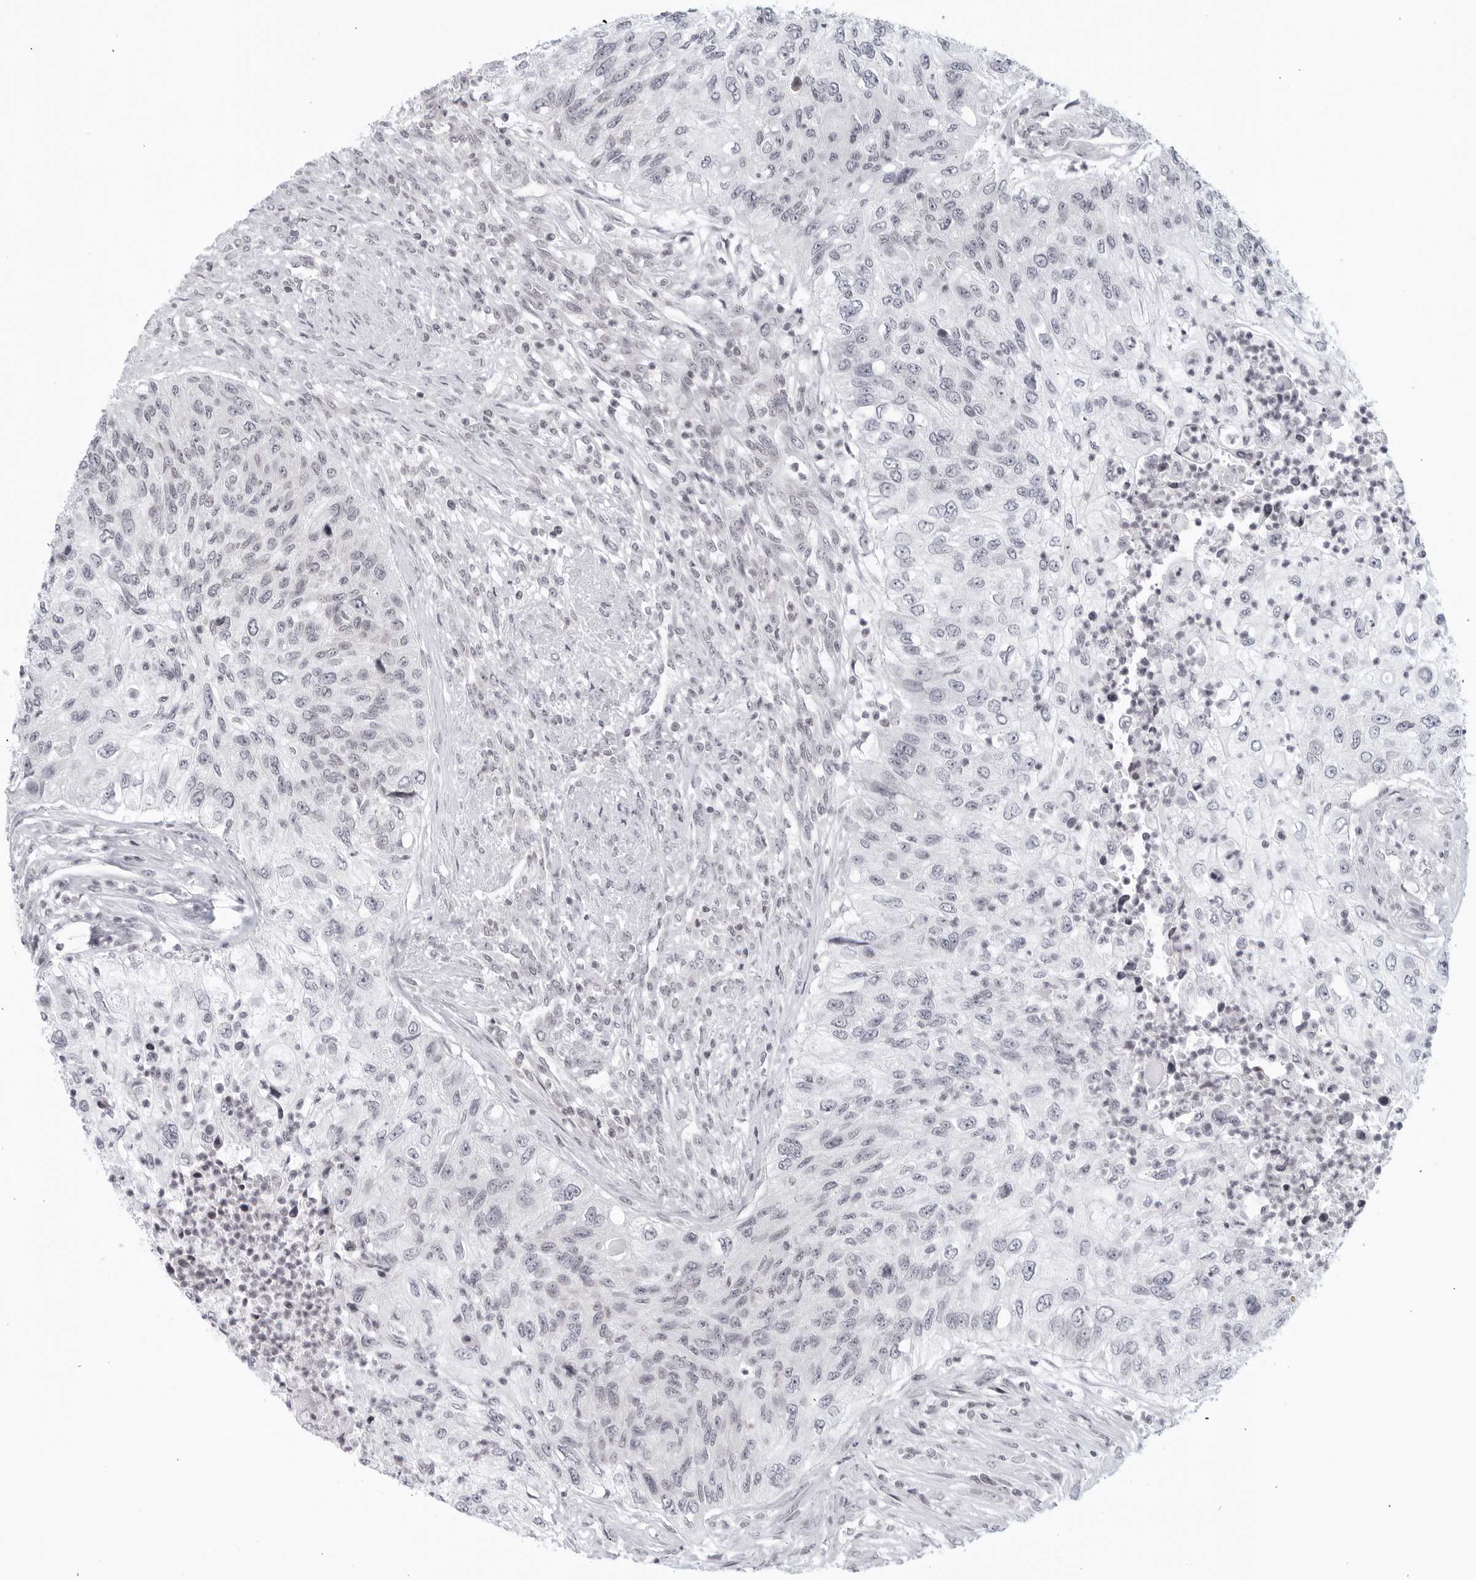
{"staining": {"intensity": "negative", "quantity": "none", "location": "none"}, "tissue": "urothelial cancer", "cell_type": "Tumor cells", "image_type": "cancer", "snomed": [{"axis": "morphology", "description": "Urothelial carcinoma, High grade"}, {"axis": "topography", "description": "Urinary bladder"}], "caption": "IHC photomicrograph of human high-grade urothelial carcinoma stained for a protein (brown), which reveals no staining in tumor cells.", "gene": "RAB11FIP3", "patient": {"sex": "female", "age": 60}}